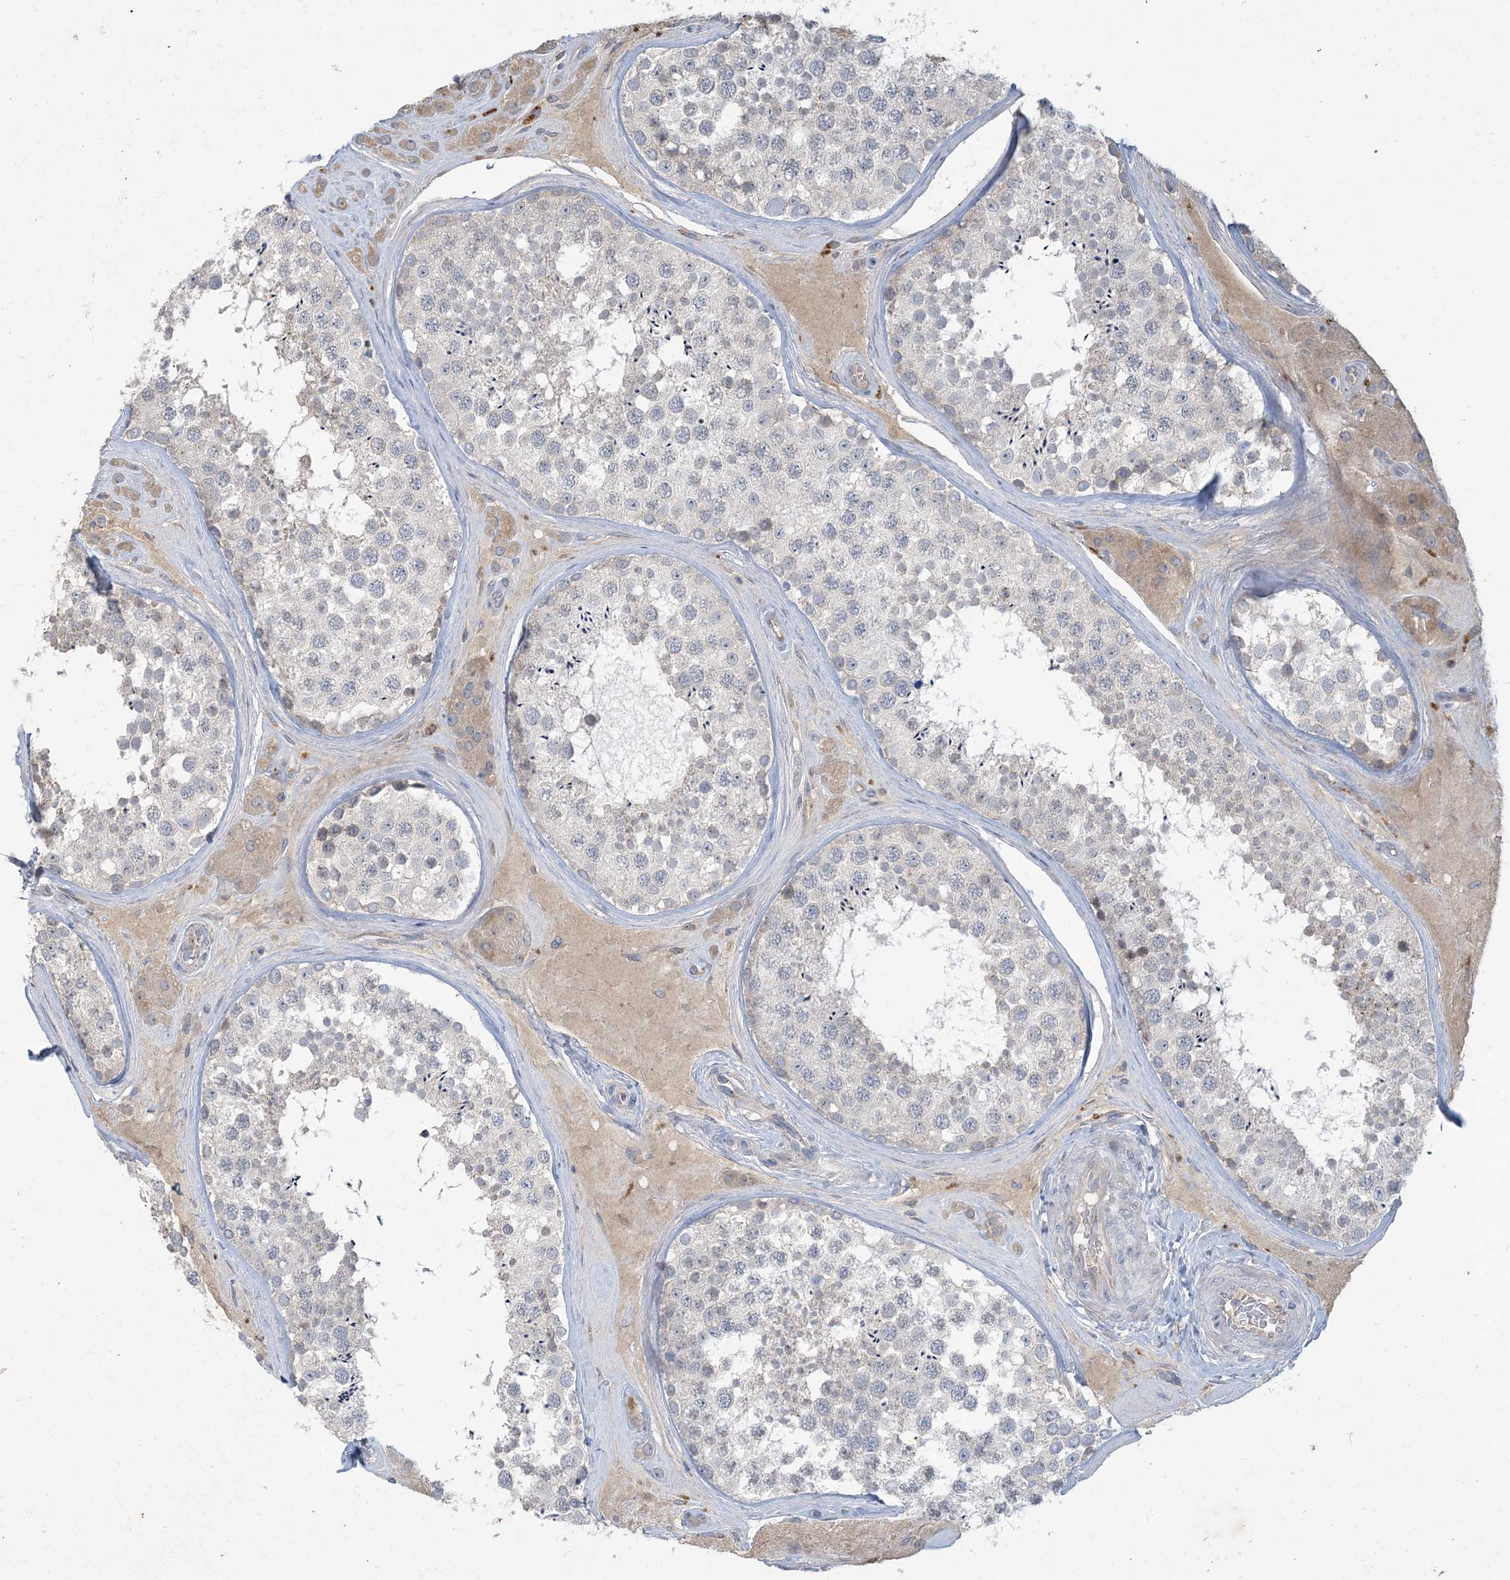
{"staining": {"intensity": "weak", "quantity": "<25%", "location": "cytoplasmic/membranous"}, "tissue": "testis", "cell_type": "Cells in seminiferous ducts", "image_type": "normal", "snomed": [{"axis": "morphology", "description": "Normal tissue, NOS"}, {"axis": "topography", "description": "Testis"}], "caption": "The micrograph shows no significant staining in cells in seminiferous ducts of testis.", "gene": "MRPS18A", "patient": {"sex": "male", "age": 46}}